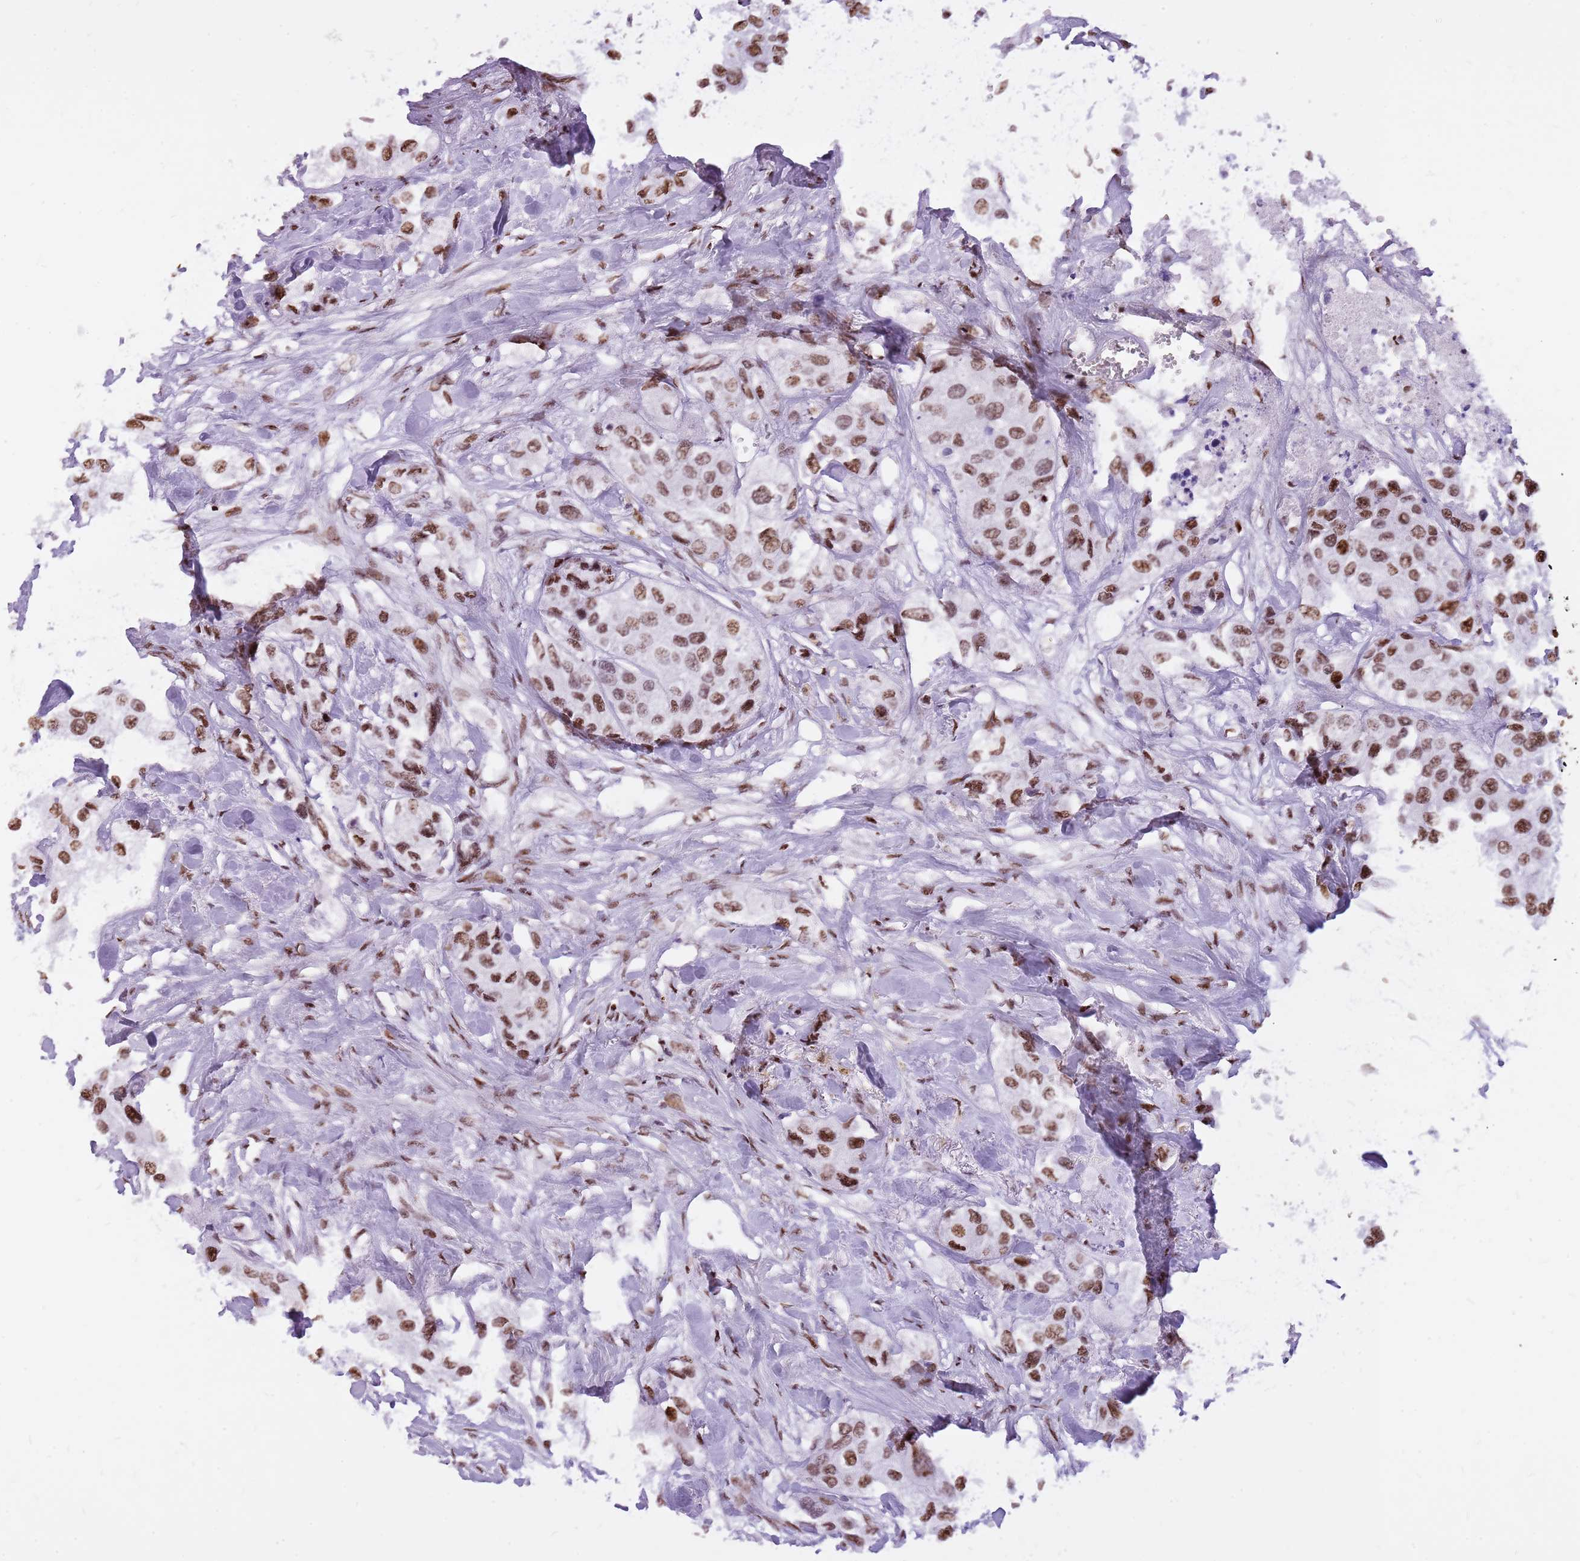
{"staining": {"intensity": "moderate", "quantity": ">75%", "location": "nuclear"}, "tissue": "urothelial cancer", "cell_type": "Tumor cells", "image_type": "cancer", "snomed": [{"axis": "morphology", "description": "Urothelial carcinoma, High grade"}, {"axis": "topography", "description": "Urinary bladder"}], "caption": "The image displays staining of high-grade urothelial carcinoma, revealing moderate nuclear protein staining (brown color) within tumor cells. (DAB IHC with brightfield microscopy, high magnification).", "gene": "WASHC4", "patient": {"sex": "male", "age": 64}}